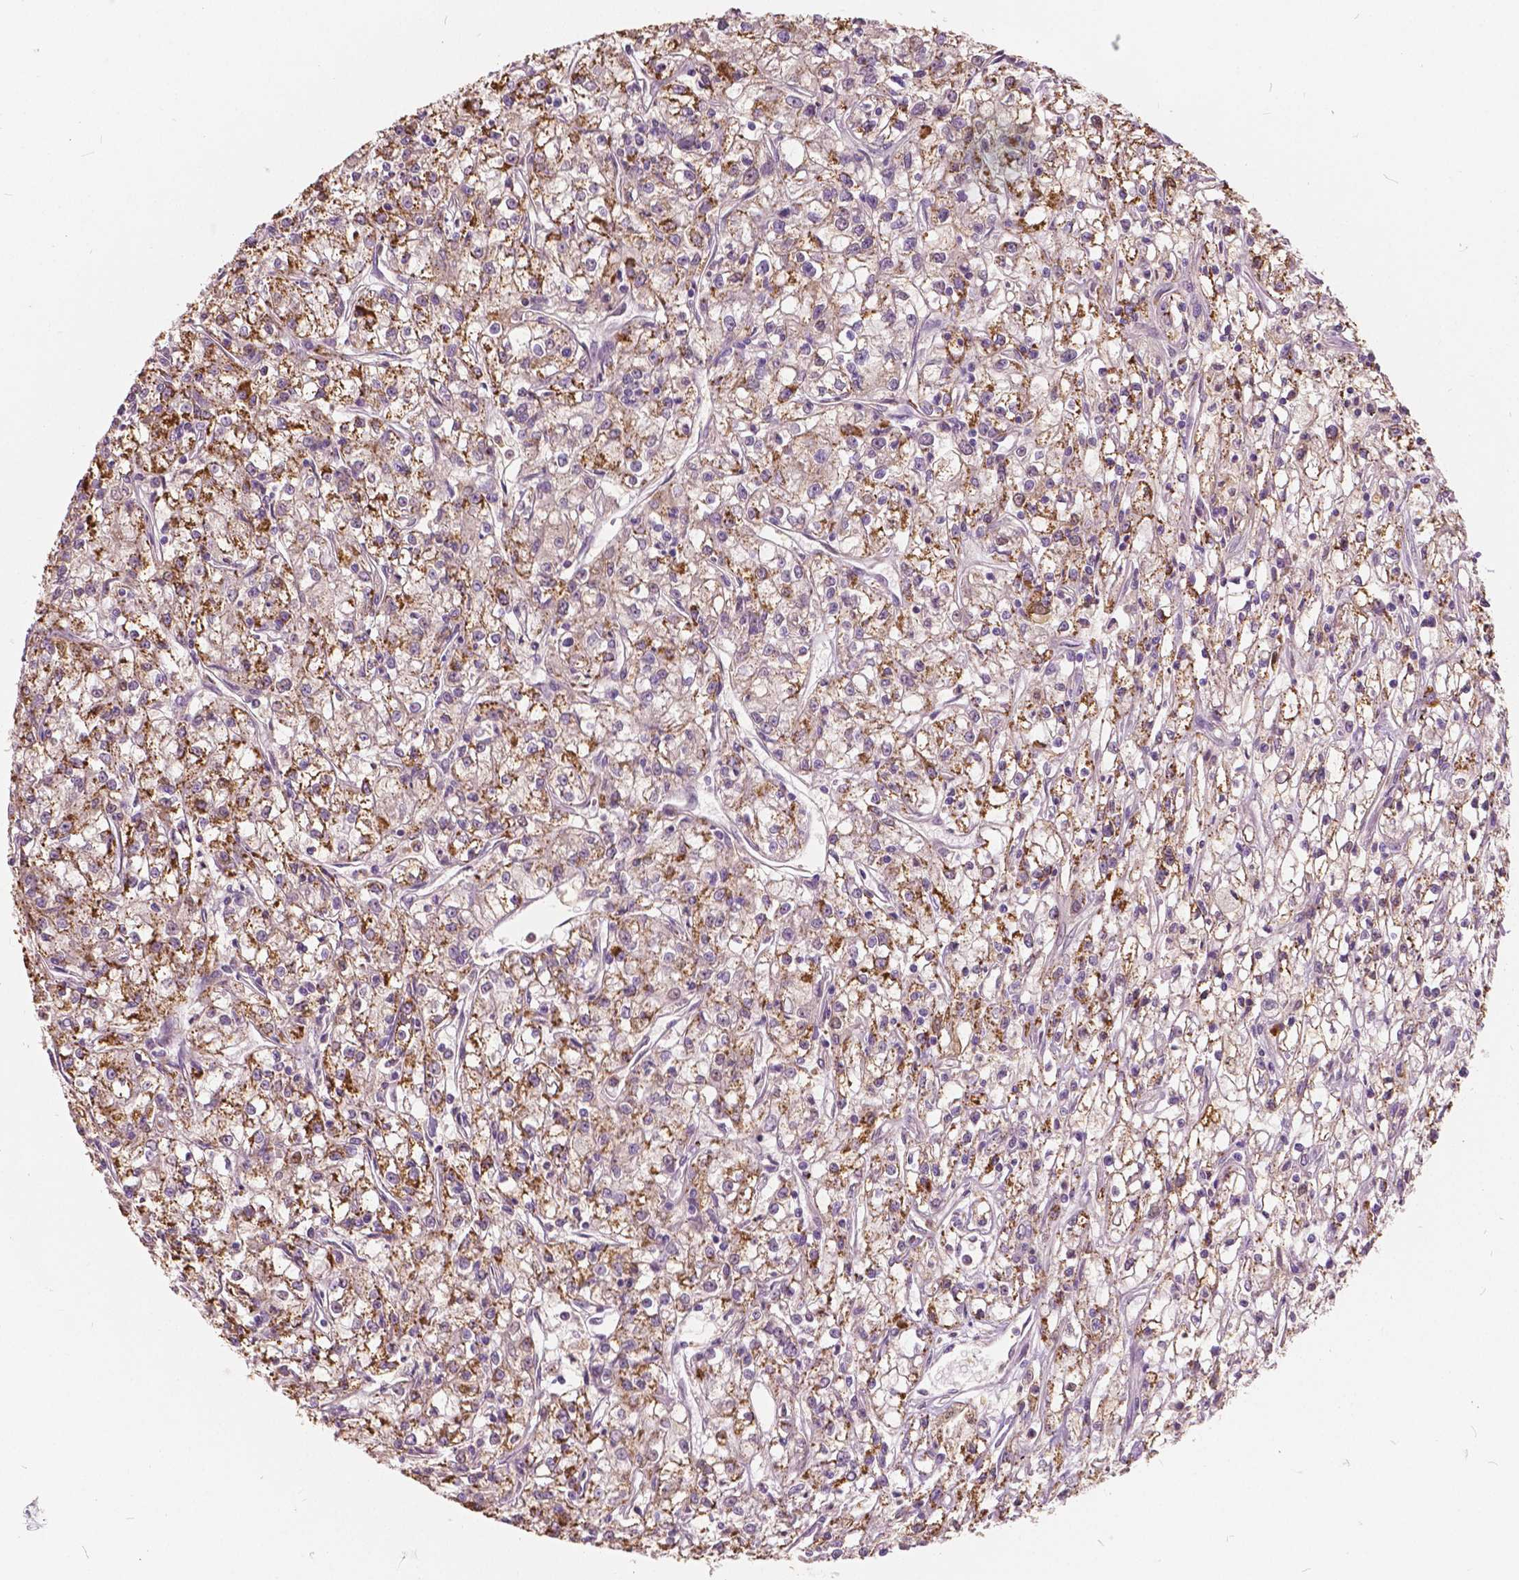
{"staining": {"intensity": "strong", "quantity": ">75%", "location": "cytoplasmic/membranous"}, "tissue": "renal cancer", "cell_type": "Tumor cells", "image_type": "cancer", "snomed": [{"axis": "morphology", "description": "Adenocarcinoma, NOS"}, {"axis": "topography", "description": "Kidney"}], "caption": "A high amount of strong cytoplasmic/membranous staining is seen in approximately >75% of tumor cells in renal cancer (adenocarcinoma) tissue. (Stains: DAB (3,3'-diaminobenzidine) in brown, nuclei in blue, Microscopy: brightfield microscopy at high magnification).", "gene": "DLX6", "patient": {"sex": "female", "age": 59}}